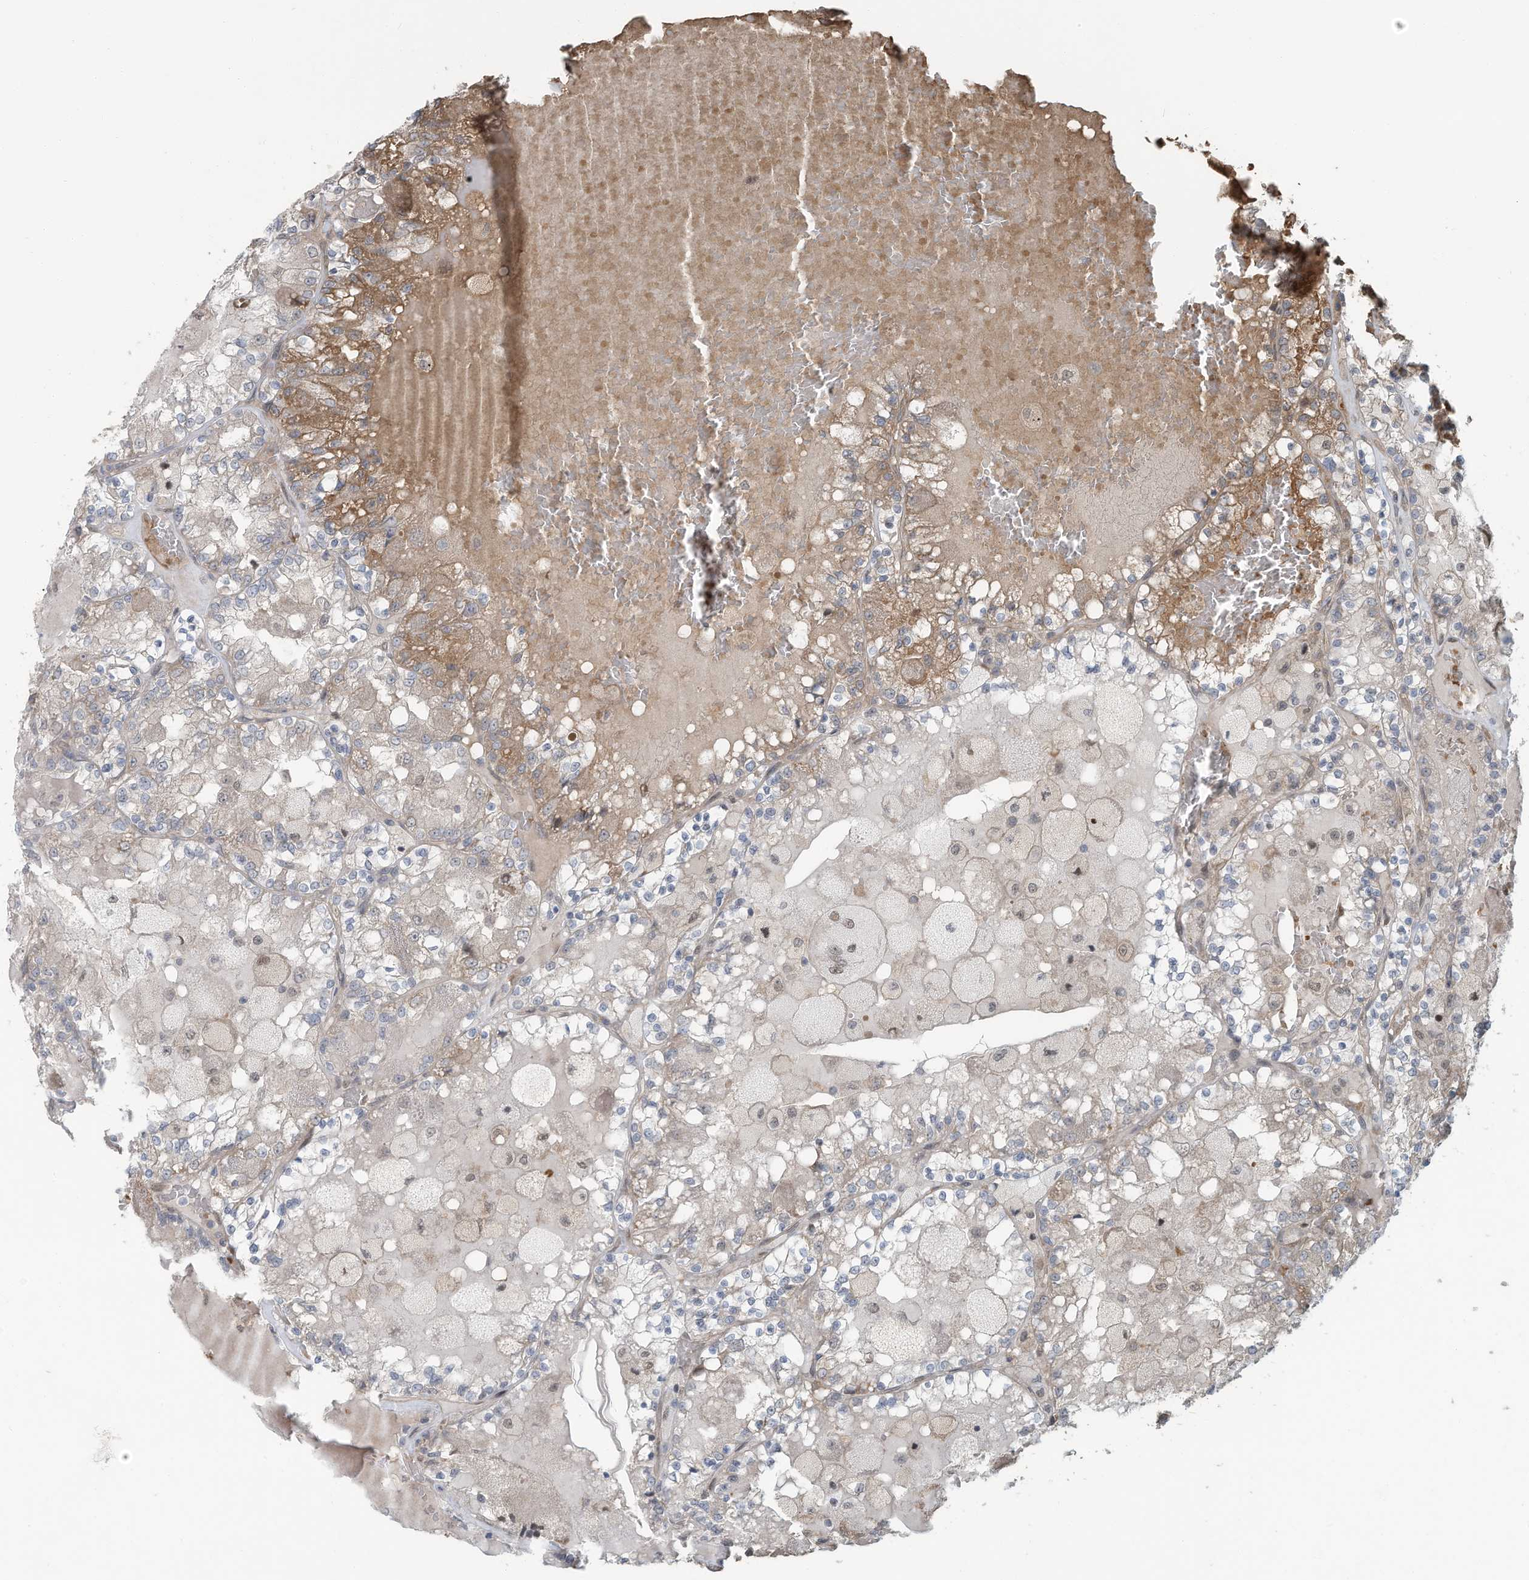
{"staining": {"intensity": "moderate", "quantity": "<25%", "location": "cytoplasmic/membranous"}, "tissue": "renal cancer", "cell_type": "Tumor cells", "image_type": "cancer", "snomed": [{"axis": "morphology", "description": "Adenocarcinoma, NOS"}, {"axis": "topography", "description": "Kidney"}], "caption": "An image of renal adenocarcinoma stained for a protein displays moderate cytoplasmic/membranous brown staining in tumor cells.", "gene": "ERI2", "patient": {"sex": "female", "age": 56}}